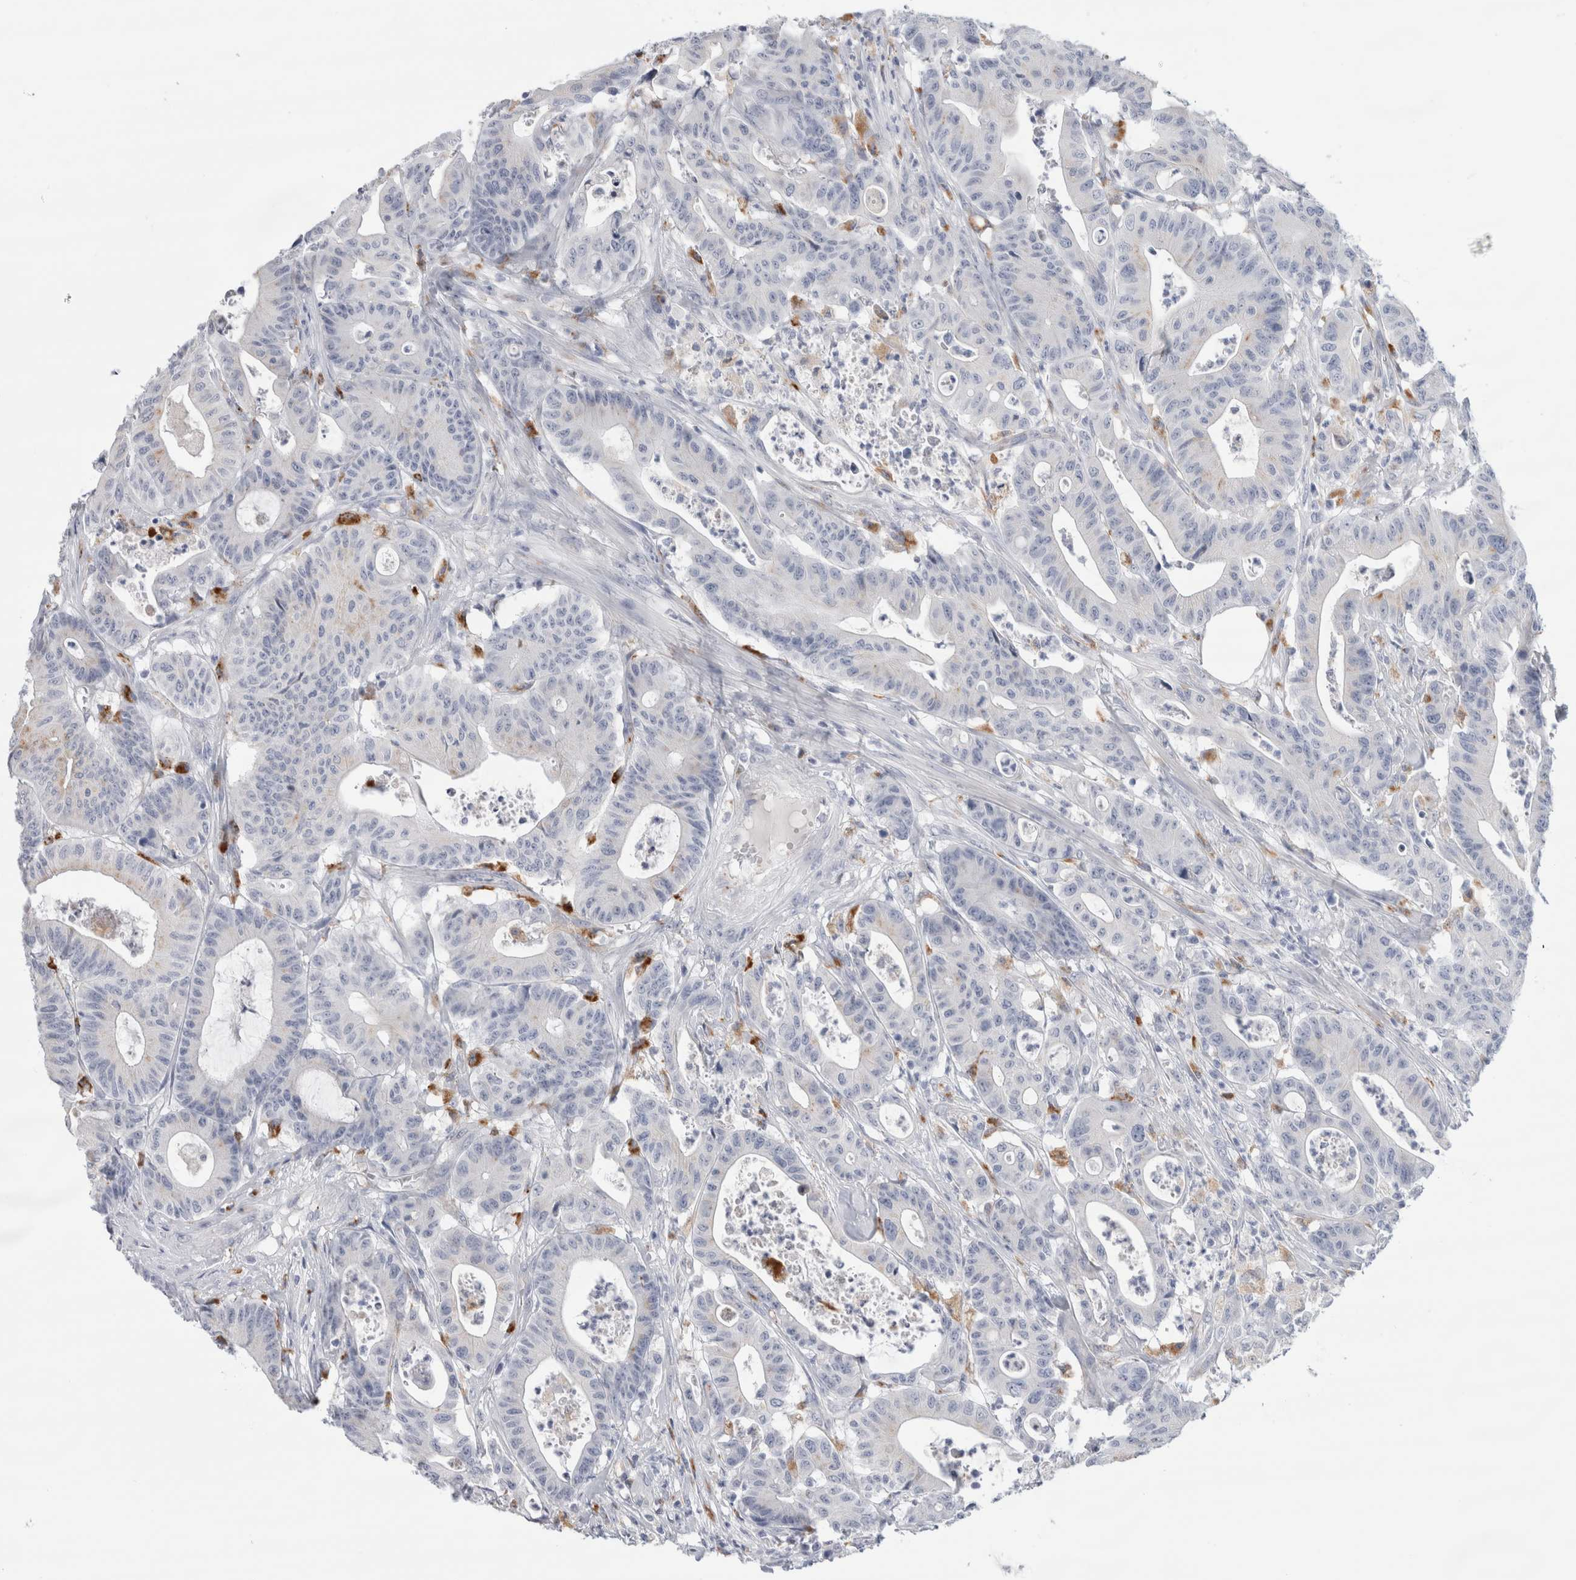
{"staining": {"intensity": "negative", "quantity": "none", "location": "none"}, "tissue": "colorectal cancer", "cell_type": "Tumor cells", "image_type": "cancer", "snomed": [{"axis": "morphology", "description": "Adenocarcinoma, NOS"}, {"axis": "topography", "description": "Colon"}], "caption": "A high-resolution histopathology image shows immunohistochemistry staining of colorectal cancer, which displays no significant expression in tumor cells.", "gene": "ANKMY1", "patient": {"sex": "female", "age": 84}}